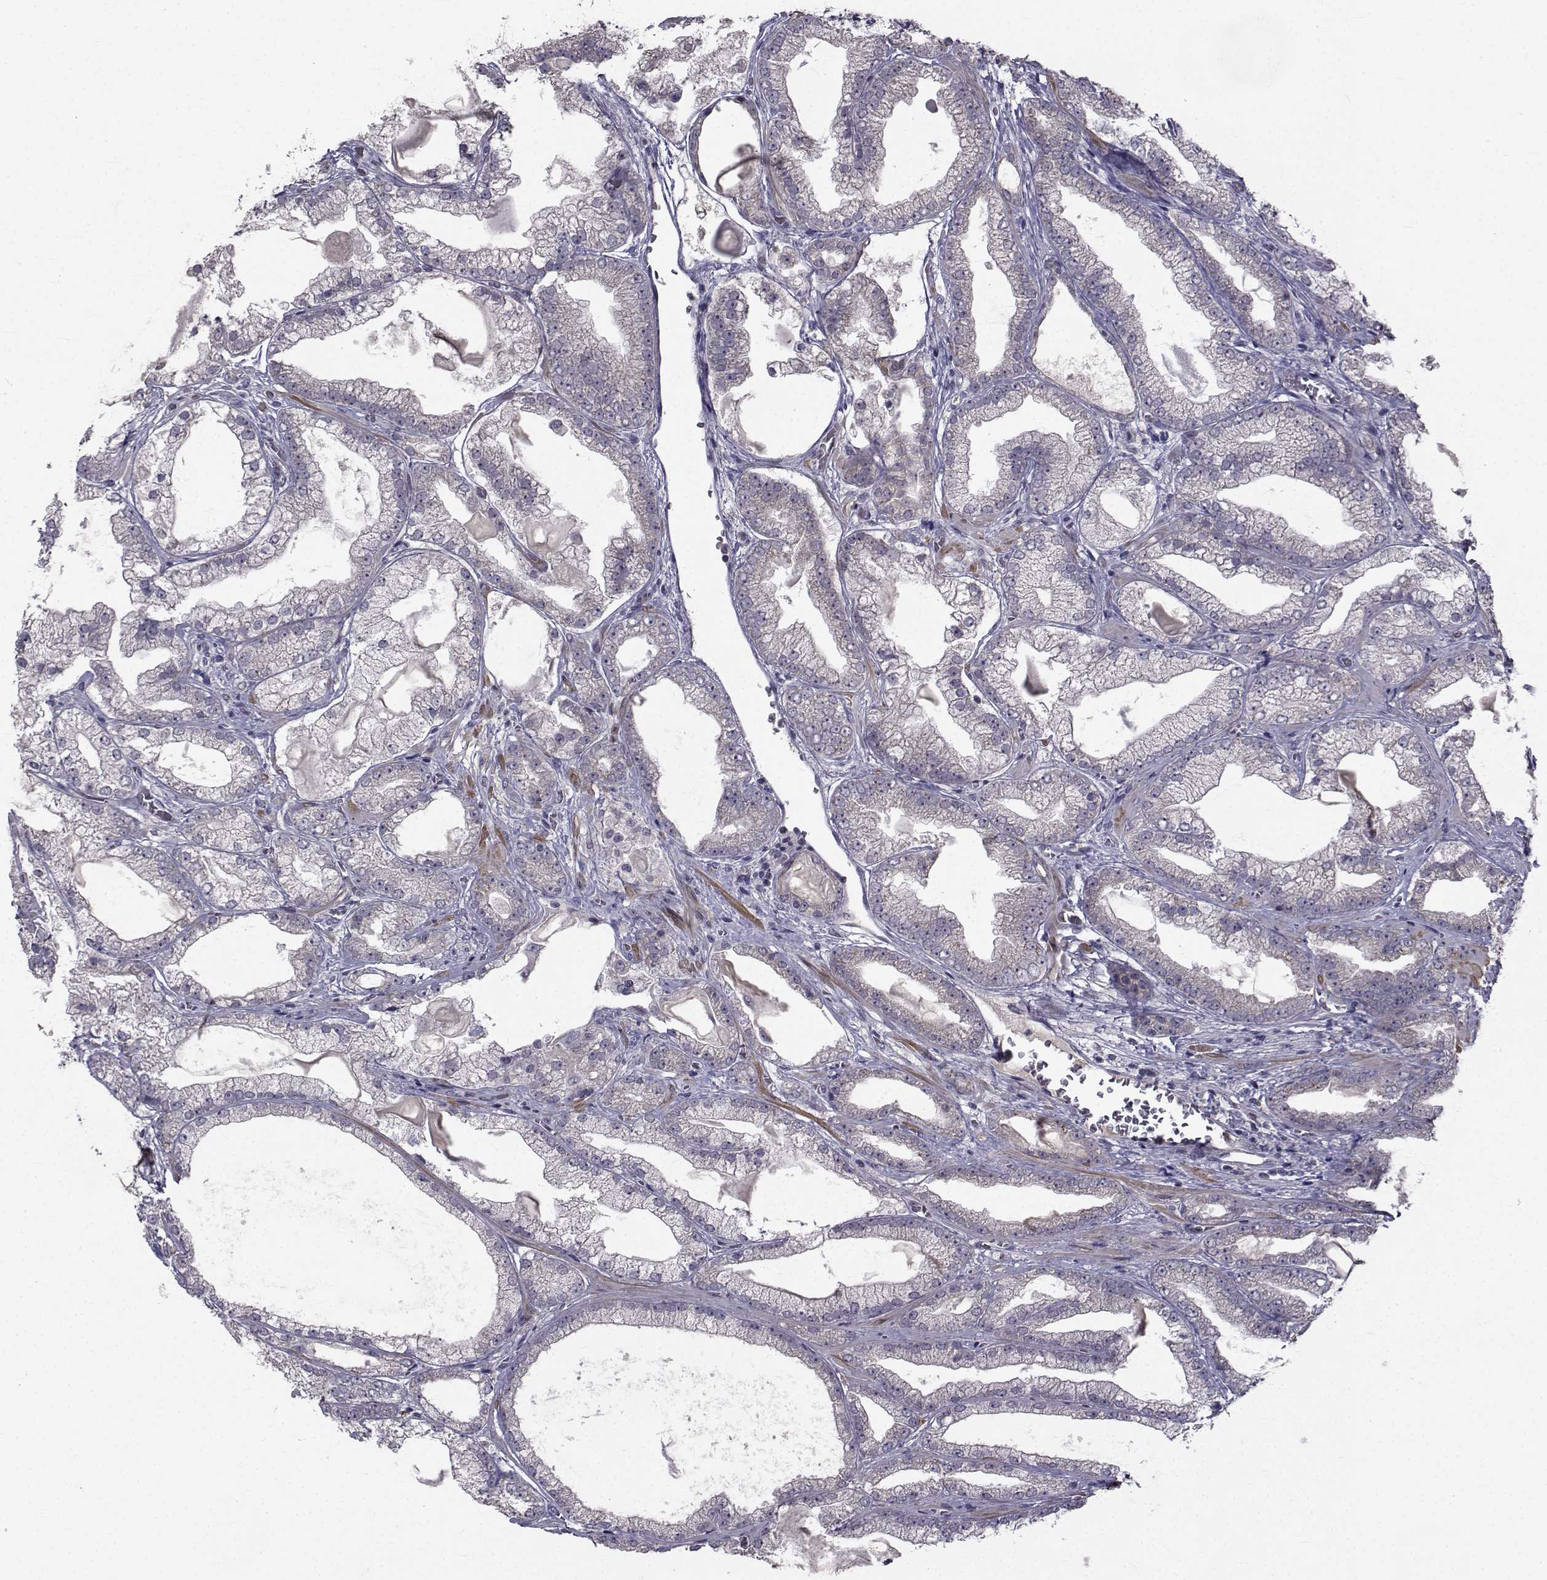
{"staining": {"intensity": "negative", "quantity": "none", "location": "none"}, "tissue": "prostate cancer", "cell_type": "Tumor cells", "image_type": "cancer", "snomed": [{"axis": "morphology", "description": "Adenocarcinoma, Low grade"}, {"axis": "topography", "description": "Prostate"}], "caption": "Tumor cells are negative for protein expression in human prostate cancer (adenocarcinoma (low-grade)). The staining was performed using DAB (3,3'-diaminobenzidine) to visualize the protein expression in brown, while the nuclei were stained in blue with hematoxylin (Magnification: 20x).", "gene": "FDXR", "patient": {"sex": "male", "age": 57}}